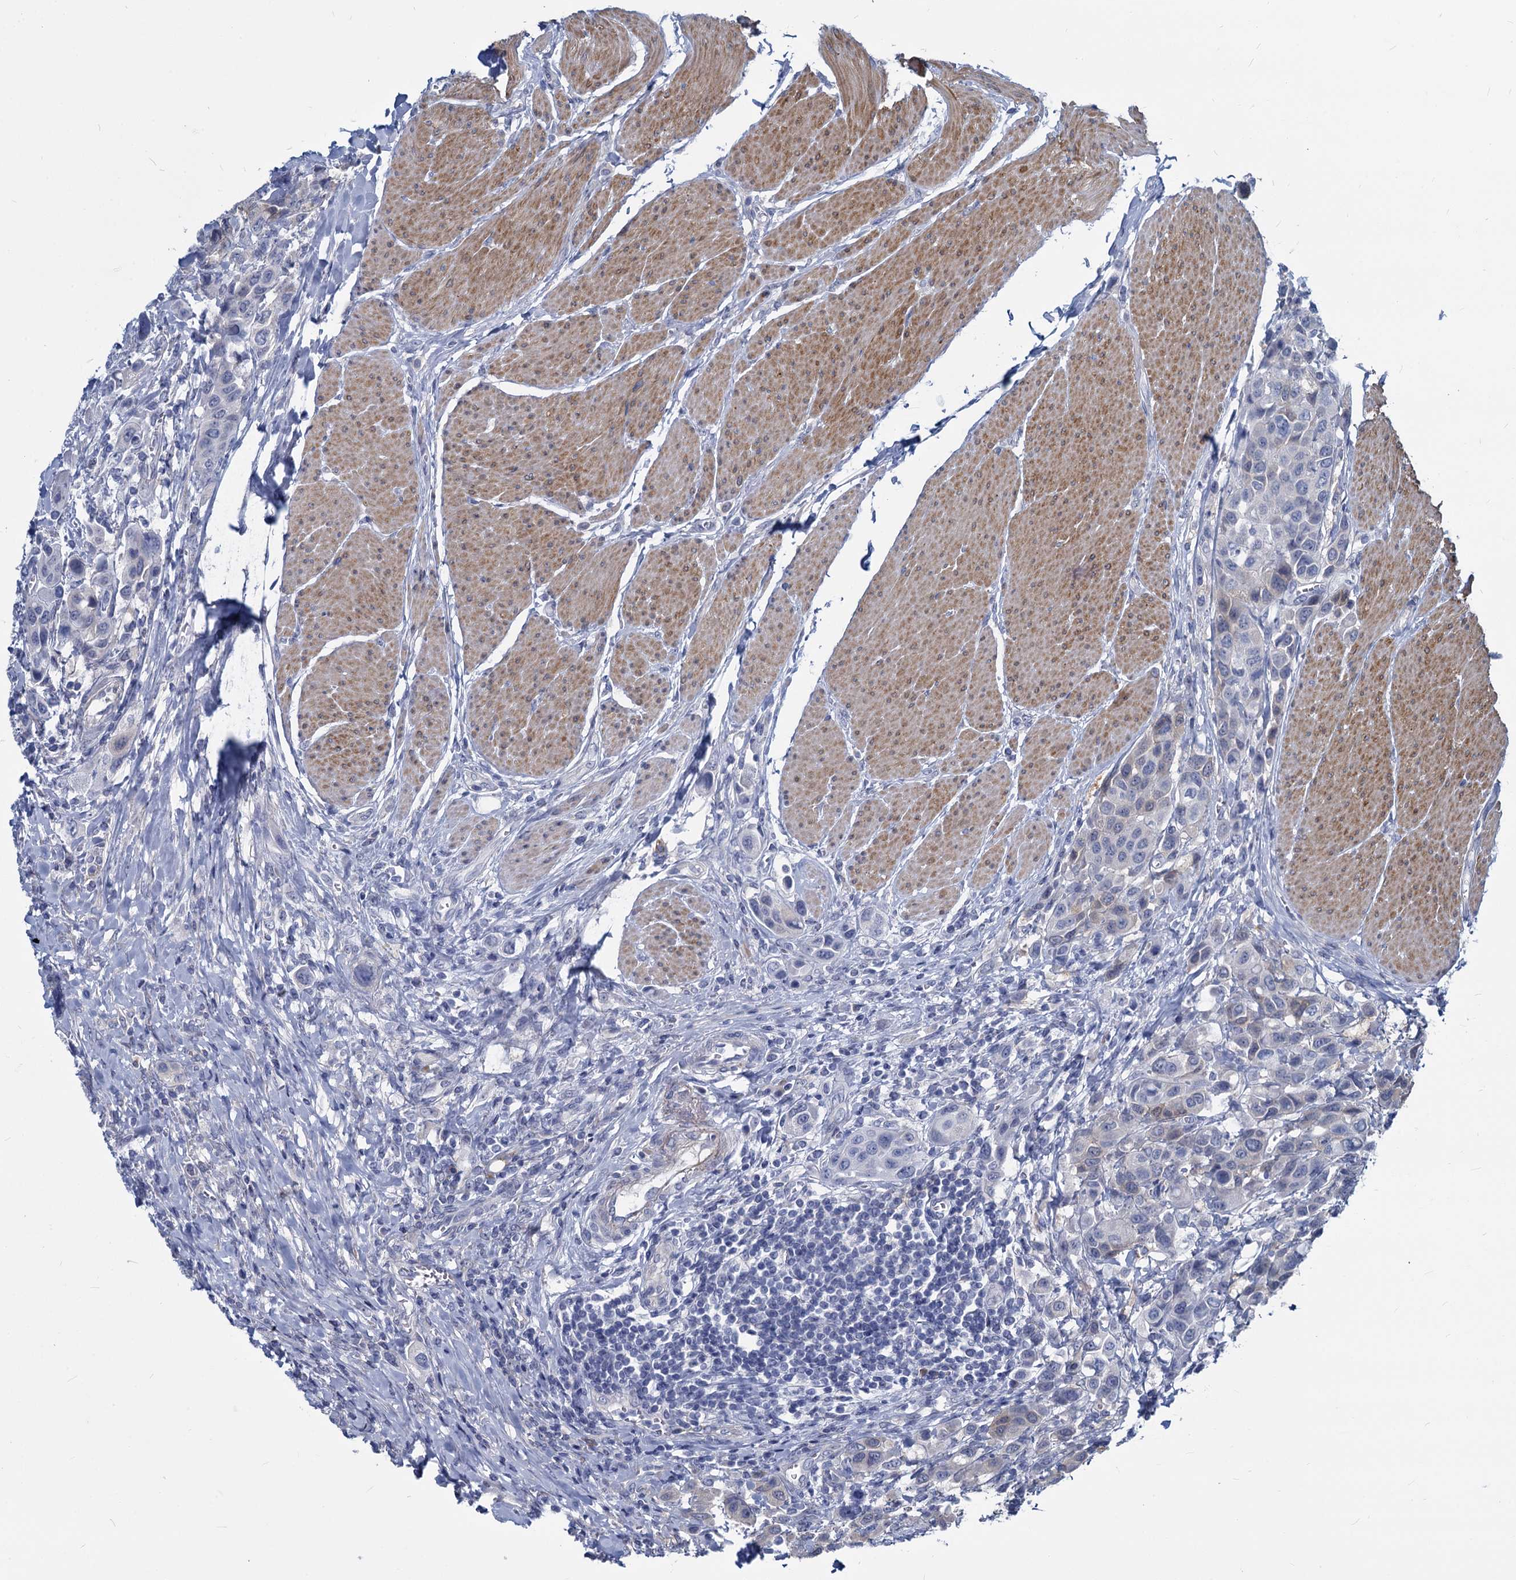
{"staining": {"intensity": "negative", "quantity": "none", "location": "none"}, "tissue": "urothelial cancer", "cell_type": "Tumor cells", "image_type": "cancer", "snomed": [{"axis": "morphology", "description": "Urothelial carcinoma, High grade"}, {"axis": "topography", "description": "Urinary bladder"}], "caption": "There is no significant staining in tumor cells of high-grade urothelial carcinoma.", "gene": "GSTM3", "patient": {"sex": "male", "age": 50}}